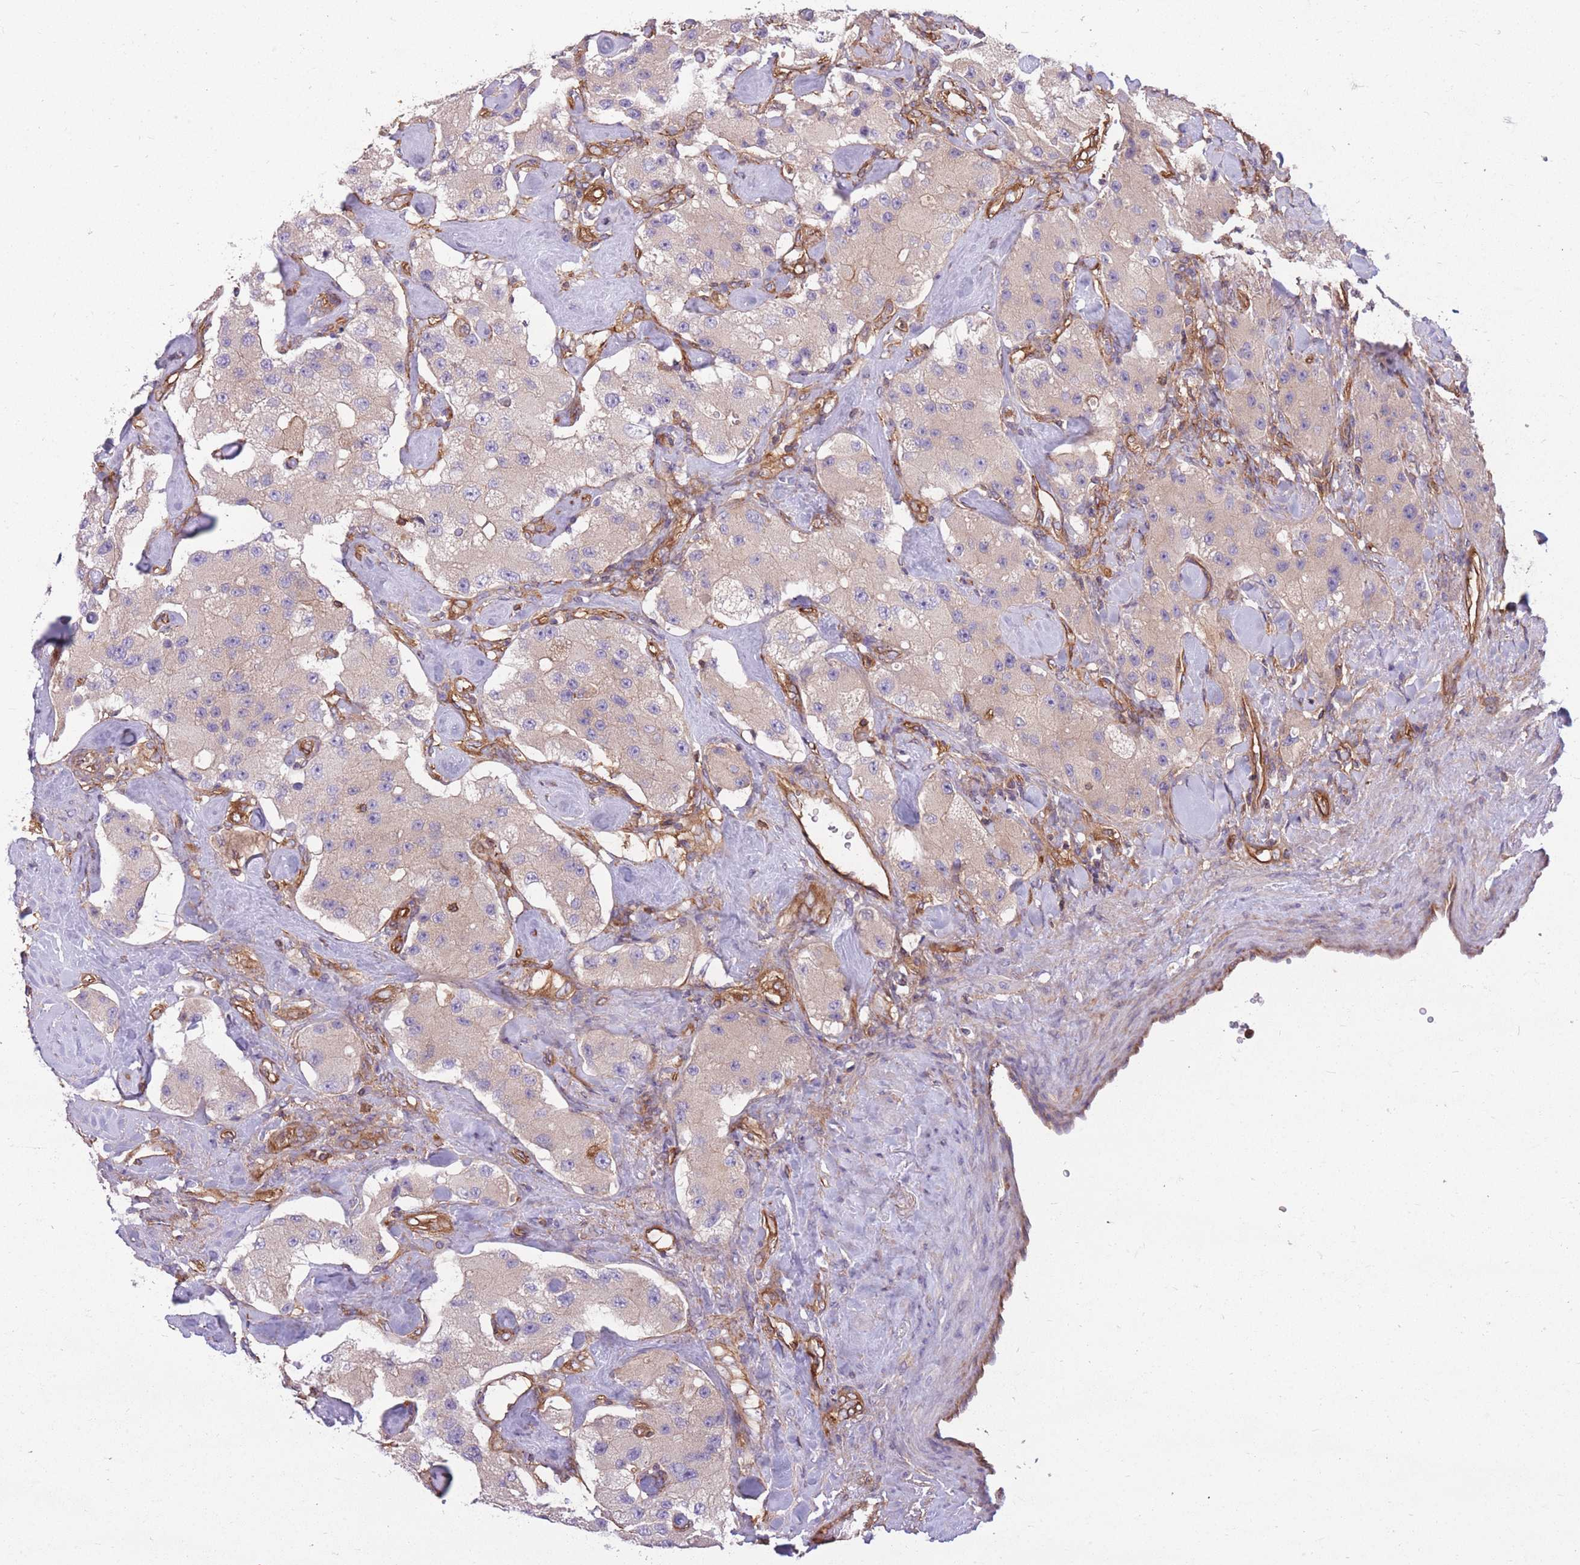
{"staining": {"intensity": "negative", "quantity": "none", "location": "none"}, "tissue": "carcinoid", "cell_type": "Tumor cells", "image_type": "cancer", "snomed": [{"axis": "morphology", "description": "Carcinoid, malignant, NOS"}, {"axis": "topography", "description": "Pancreas"}], "caption": "A micrograph of human malignant carcinoid is negative for staining in tumor cells. (DAB (3,3'-diaminobenzidine) IHC with hematoxylin counter stain).", "gene": "GGA1", "patient": {"sex": "male", "age": 41}}